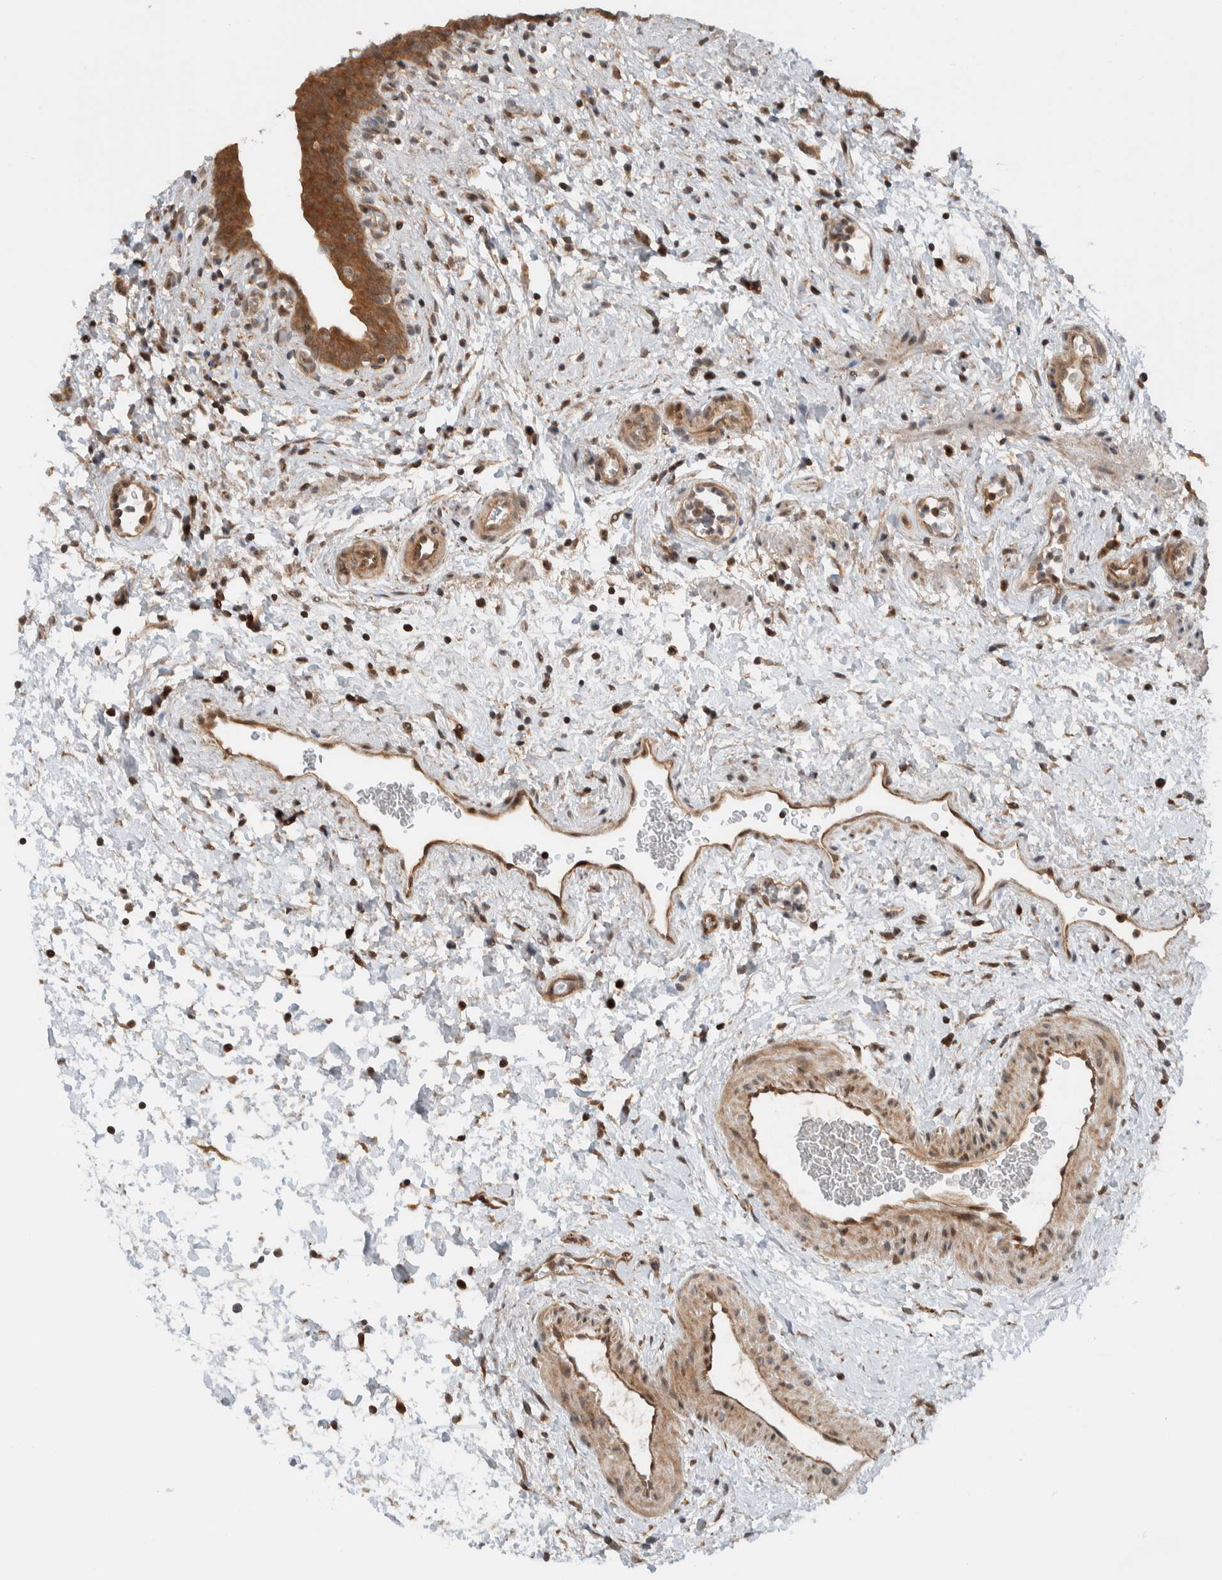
{"staining": {"intensity": "moderate", "quantity": ">75%", "location": "cytoplasmic/membranous"}, "tissue": "urinary bladder", "cell_type": "Urothelial cells", "image_type": "normal", "snomed": [{"axis": "morphology", "description": "Normal tissue, NOS"}, {"axis": "topography", "description": "Urinary bladder"}], "caption": "Brown immunohistochemical staining in normal human urinary bladder demonstrates moderate cytoplasmic/membranous positivity in about >75% of urothelial cells. (DAB IHC, brown staining for protein, blue staining for nuclei).", "gene": "KLHL6", "patient": {"sex": "male", "age": 37}}